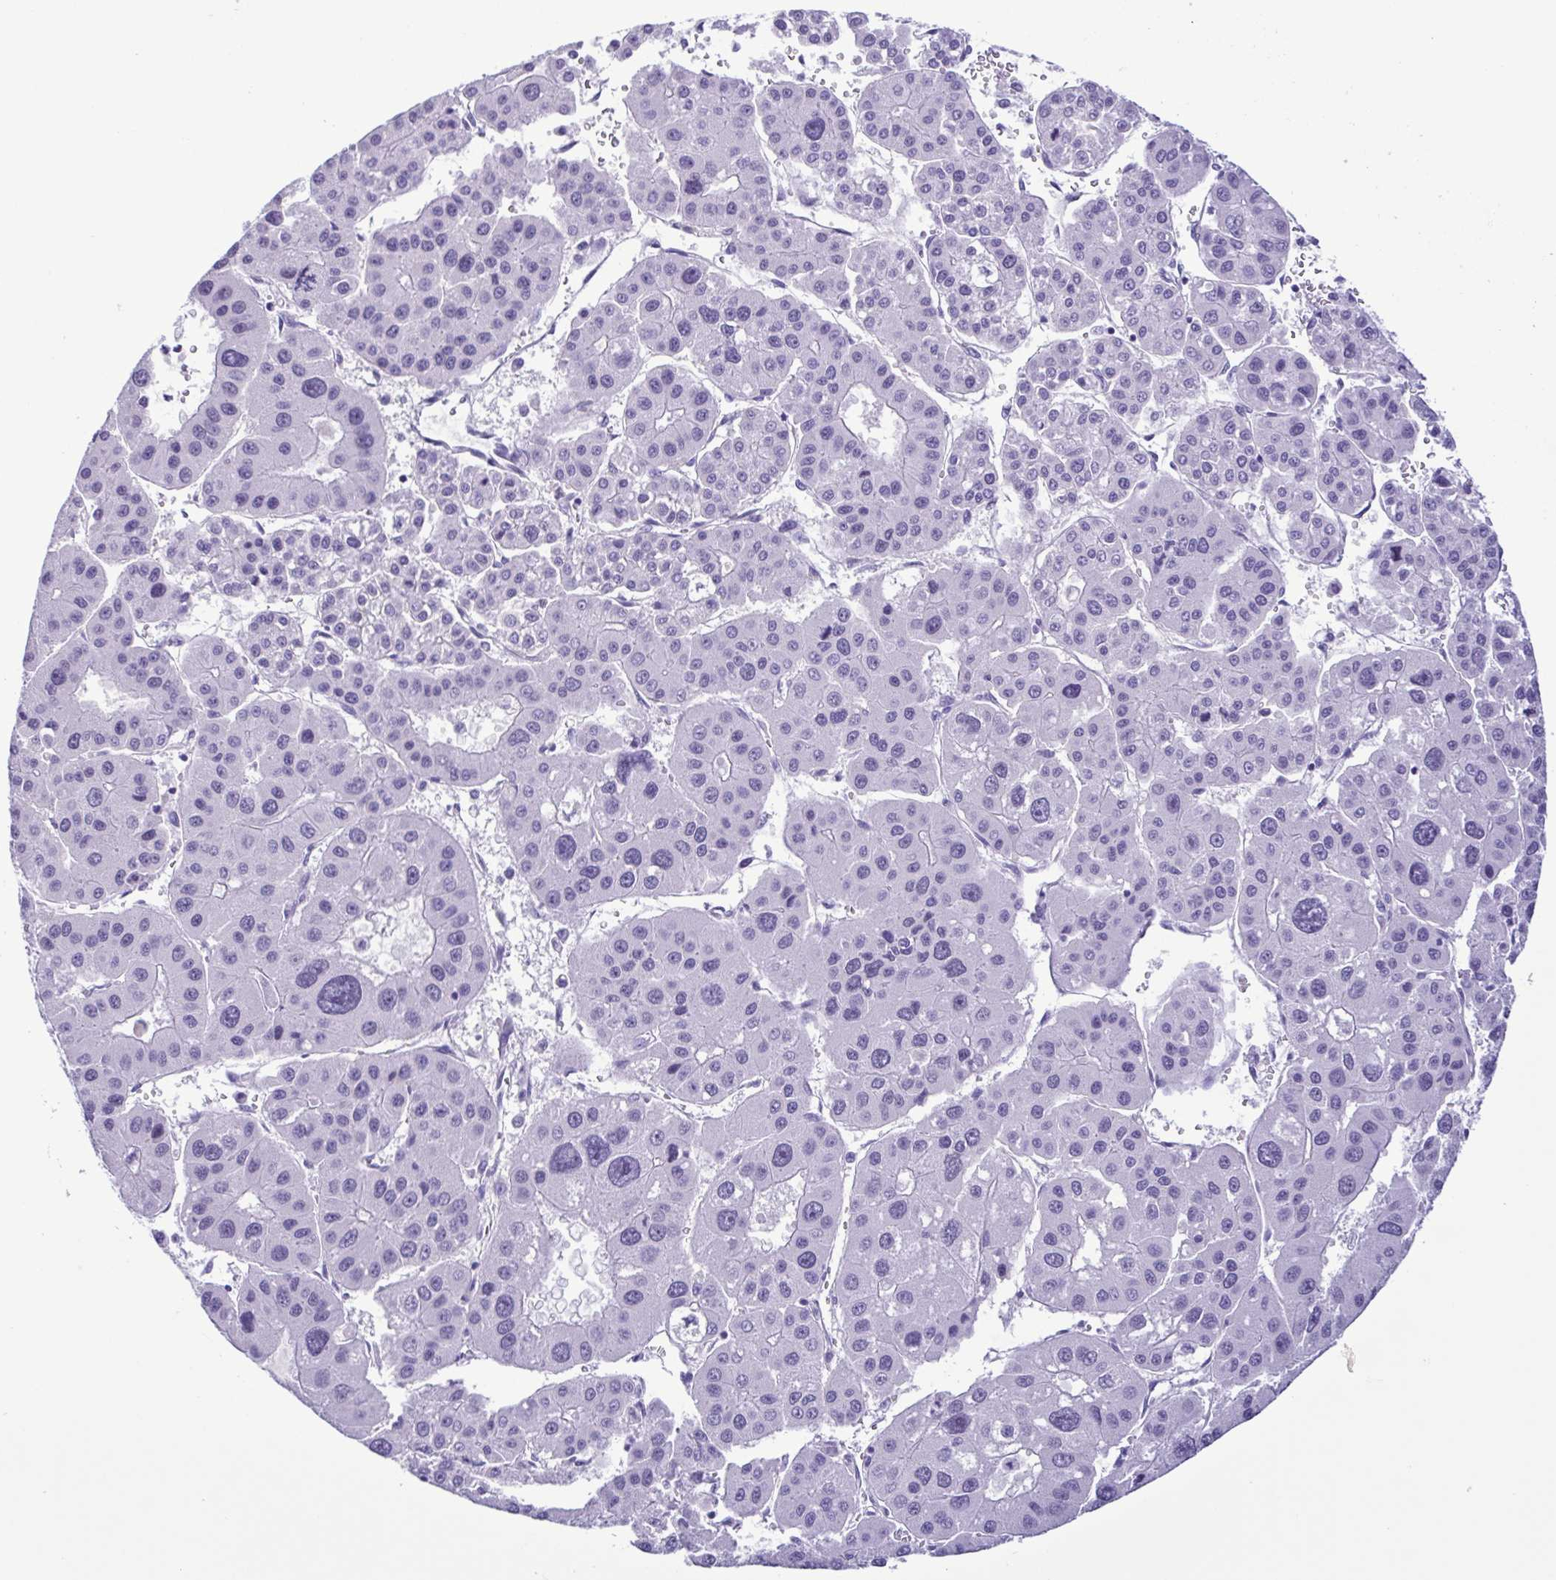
{"staining": {"intensity": "negative", "quantity": "none", "location": "none"}, "tissue": "liver cancer", "cell_type": "Tumor cells", "image_type": "cancer", "snomed": [{"axis": "morphology", "description": "Carcinoma, Hepatocellular, NOS"}, {"axis": "topography", "description": "Liver"}], "caption": "IHC of liver cancer (hepatocellular carcinoma) demonstrates no staining in tumor cells.", "gene": "SPATA16", "patient": {"sex": "male", "age": 73}}